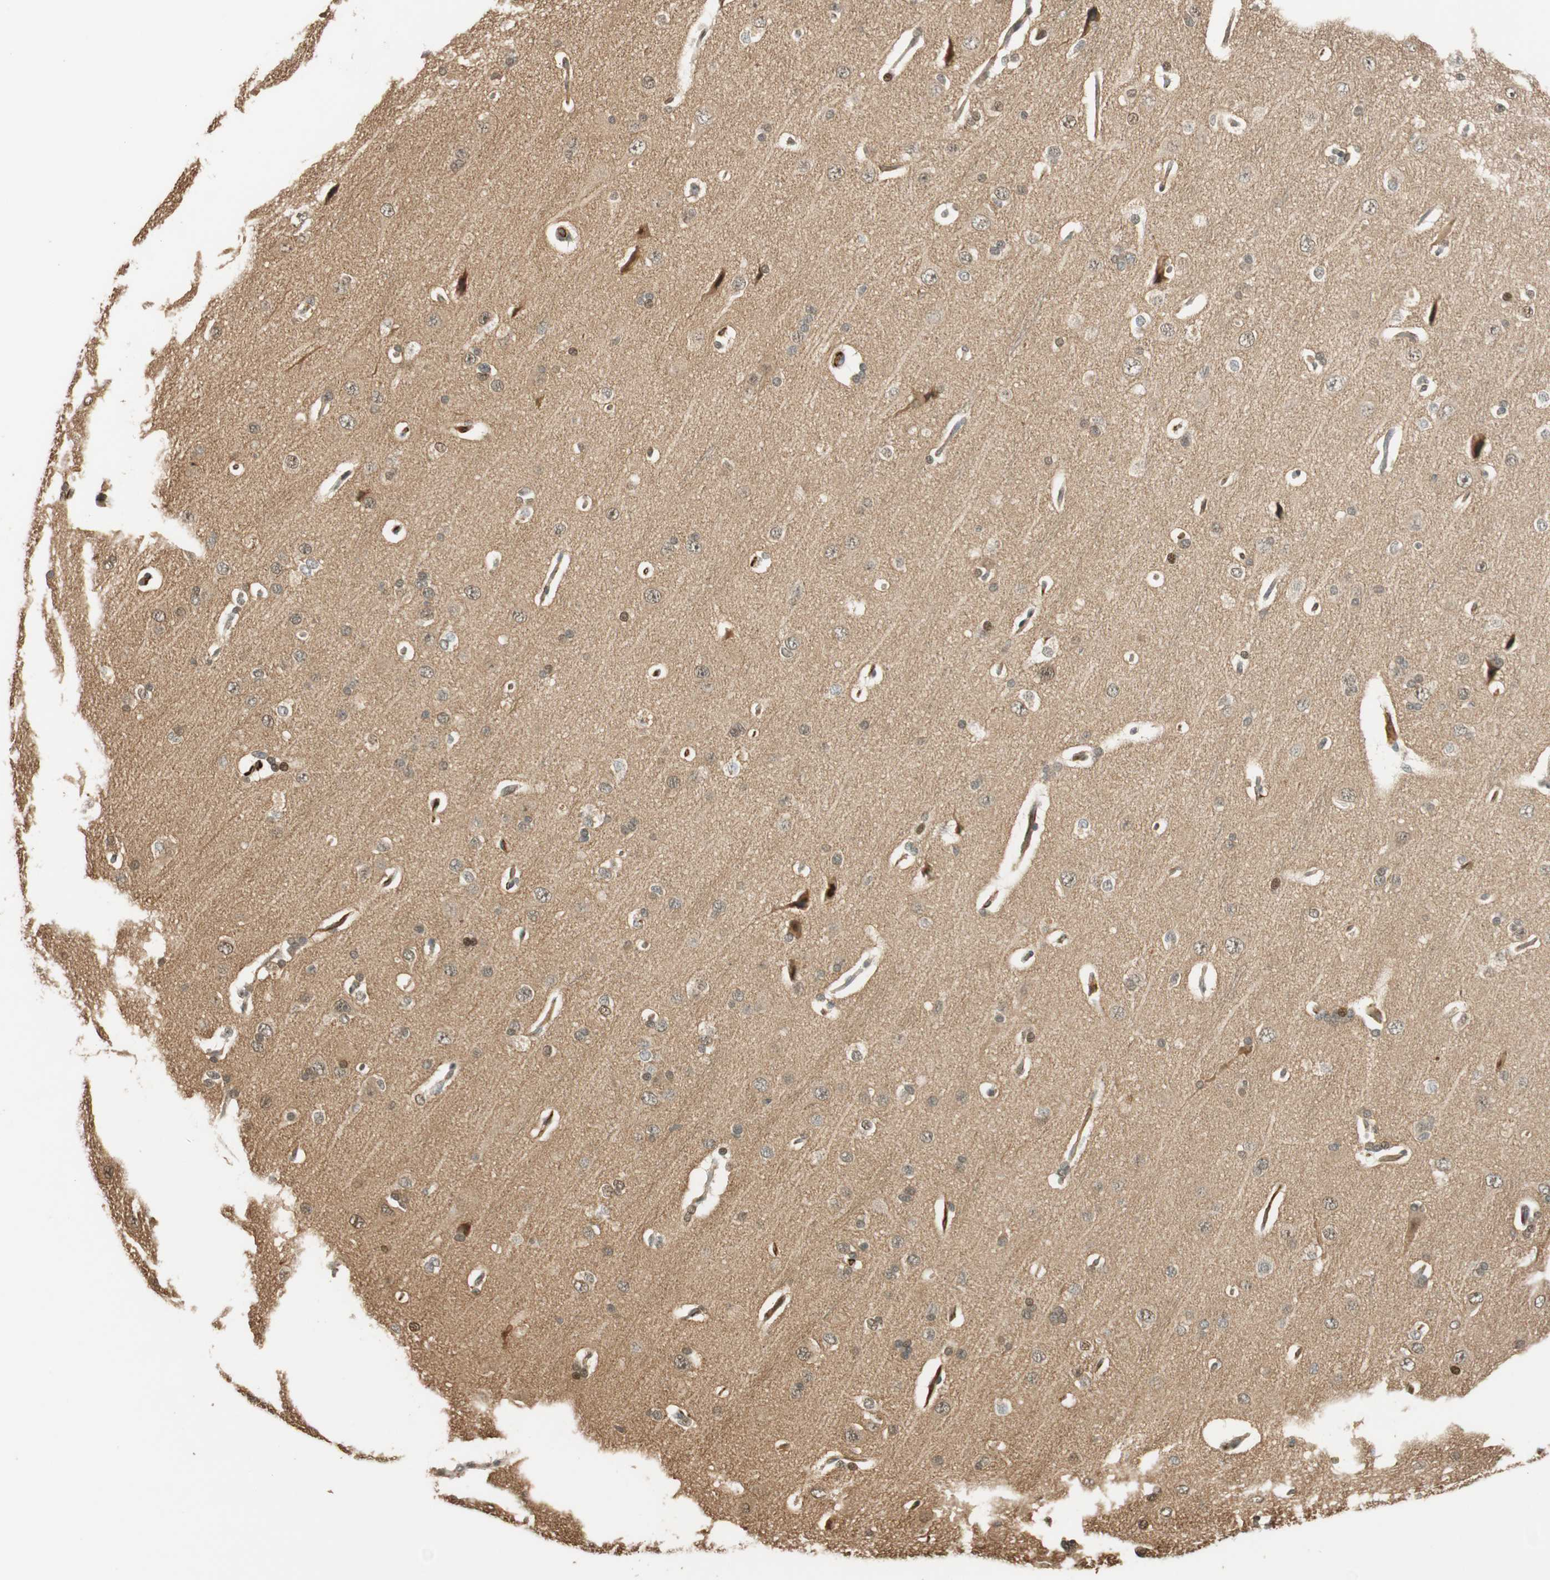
{"staining": {"intensity": "strong", "quantity": ">75%", "location": "cytoplasmic/membranous"}, "tissue": "cerebral cortex", "cell_type": "Endothelial cells", "image_type": "normal", "snomed": [{"axis": "morphology", "description": "Normal tissue, NOS"}, {"axis": "topography", "description": "Cerebral cortex"}], "caption": "A micrograph of human cerebral cortex stained for a protein displays strong cytoplasmic/membranous brown staining in endothelial cells.", "gene": "NES", "patient": {"sex": "male", "age": 62}}